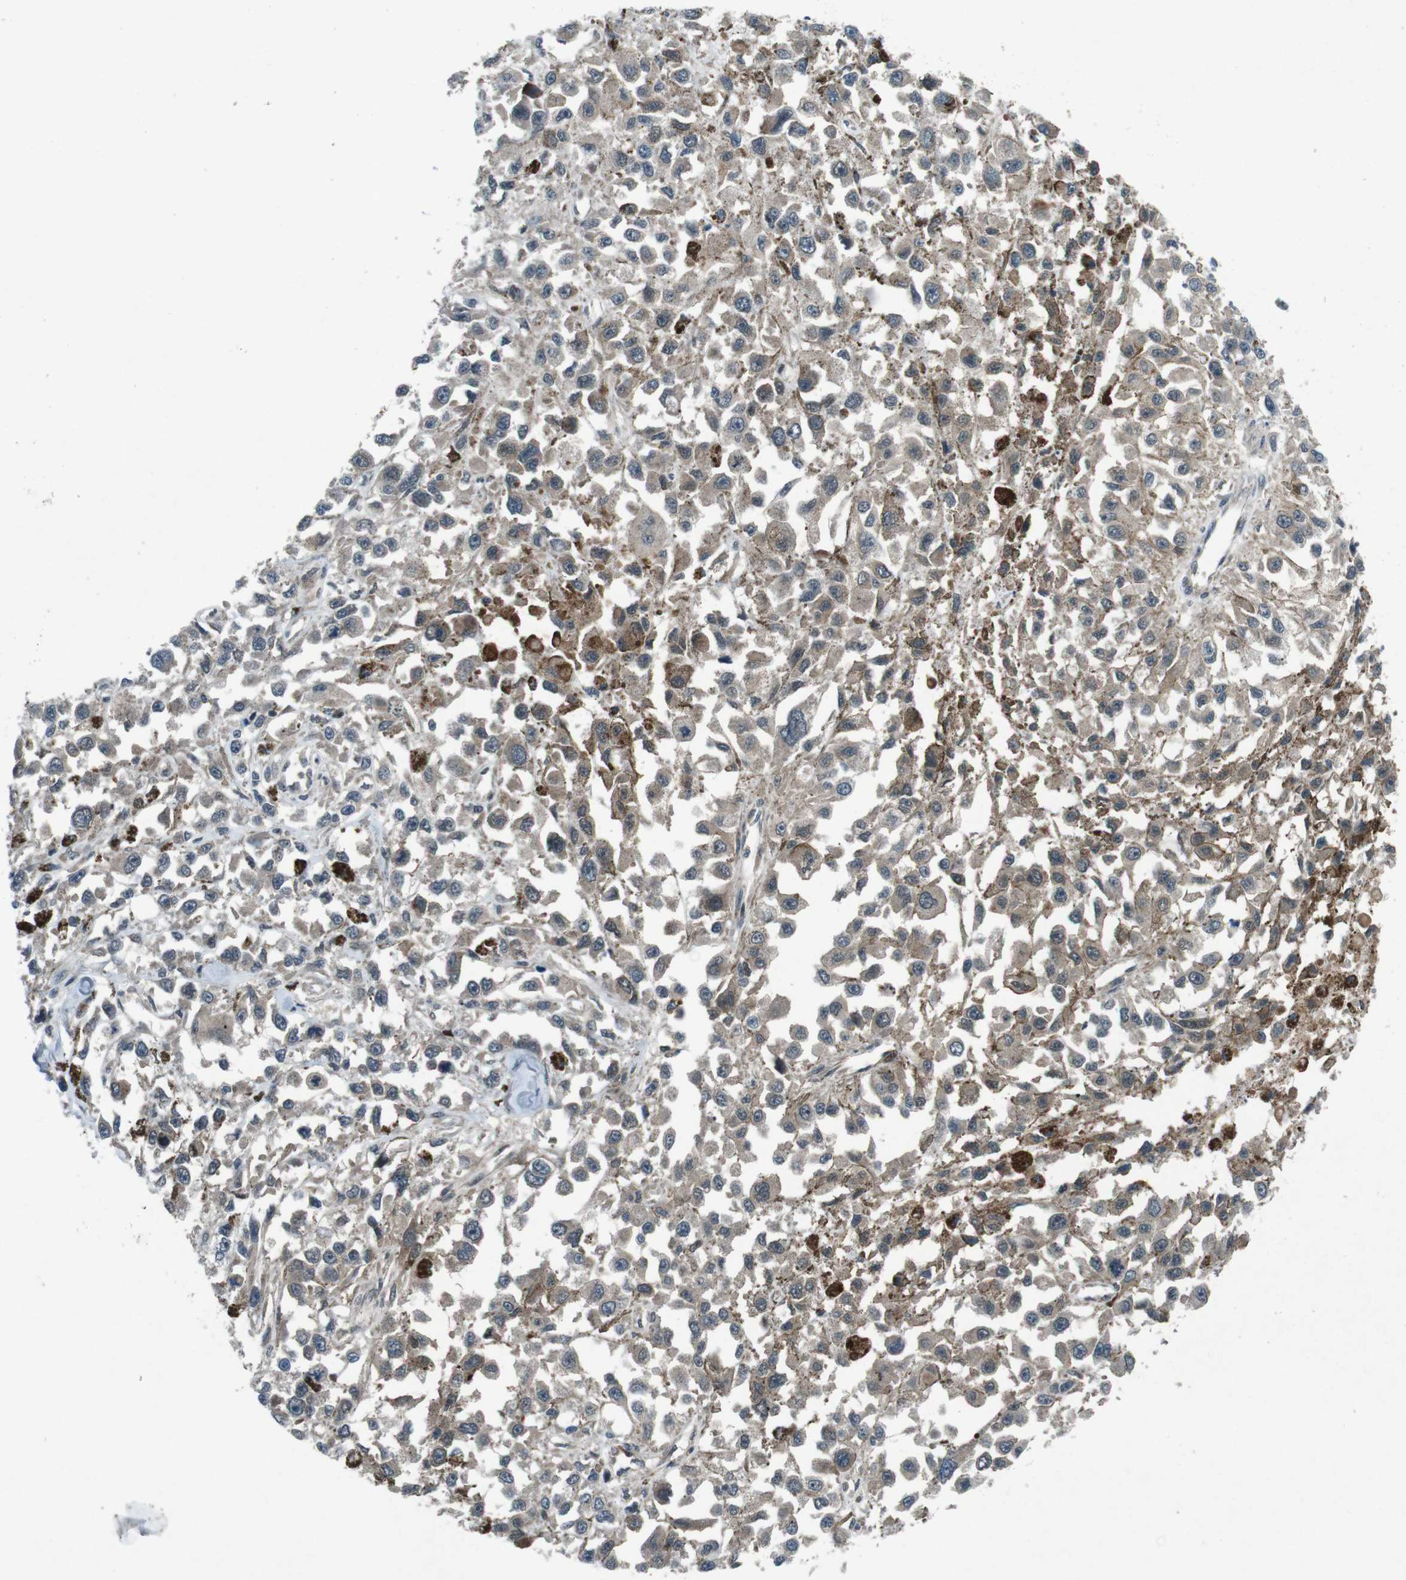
{"staining": {"intensity": "moderate", "quantity": "<25%", "location": "cytoplasmic/membranous"}, "tissue": "melanoma", "cell_type": "Tumor cells", "image_type": "cancer", "snomed": [{"axis": "morphology", "description": "Malignant melanoma, Metastatic site"}, {"axis": "topography", "description": "Lymph node"}], "caption": "Moderate cytoplasmic/membranous protein staining is present in approximately <25% of tumor cells in malignant melanoma (metastatic site). (DAB (3,3'-diaminobenzidine) IHC, brown staining for protein, blue staining for nuclei).", "gene": "SLC27A4", "patient": {"sex": "male", "age": 59}}